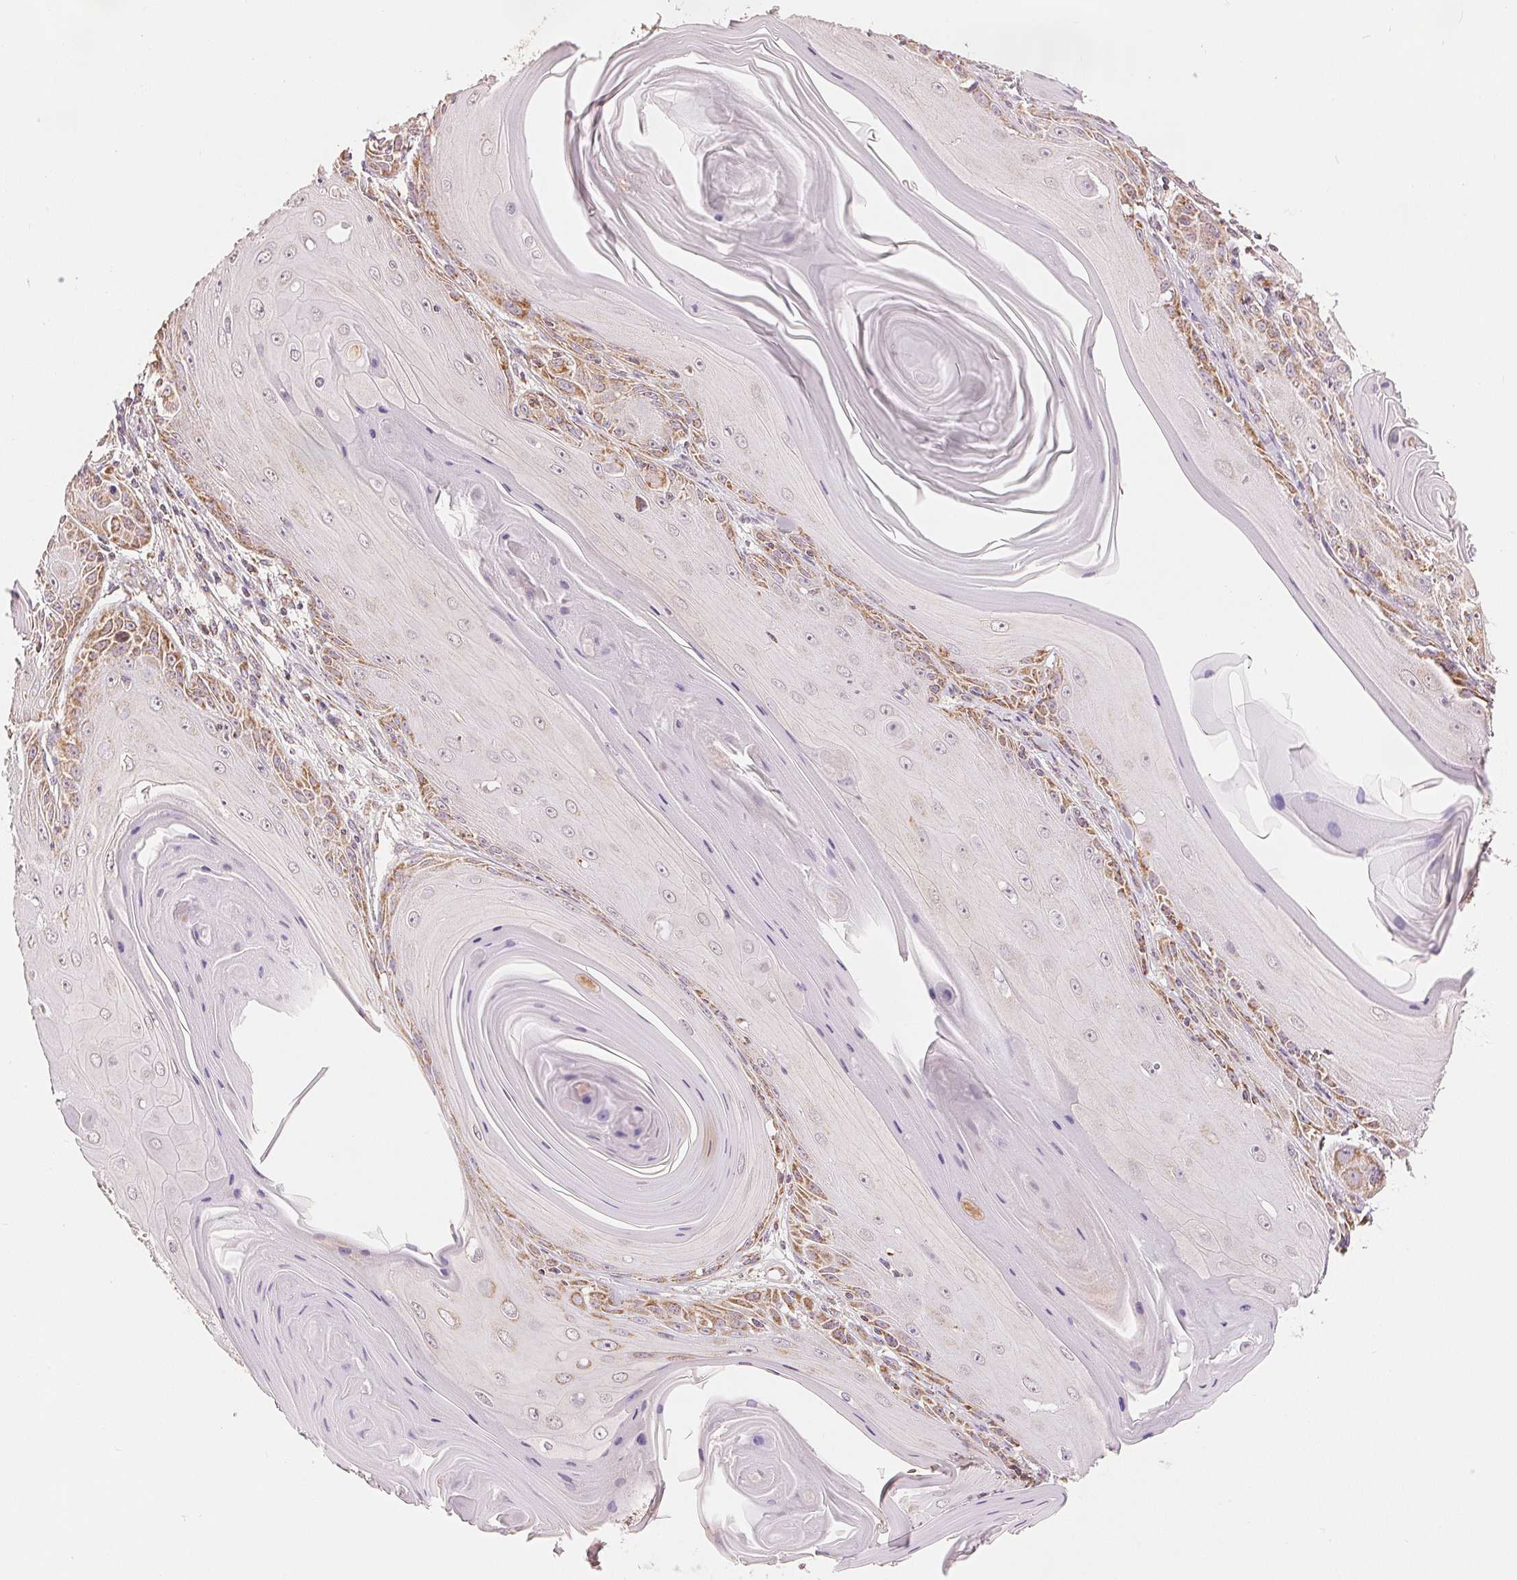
{"staining": {"intensity": "moderate", "quantity": "<25%", "location": "cytoplasmic/membranous"}, "tissue": "skin cancer", "cell_type": "Tumor cells", "image_type": "cancer", "snomed": [{"axis": "morphology", "description": "Squamous cell carcinoma, NOS"}, {"axis": "topography", "description": "Skin"}, {"axis": "topography", "description": "Vulva"}], "caption": "An immunohistochemistry image of neoplastic tissue is shown. Protein staining in brown highlights moderate cytoplasmic/membranous positivity in squamous cell carcinoma (skin) within tumor cells.", "gene": "SDHB", "patient": {"sex": "female", "age": 85}}